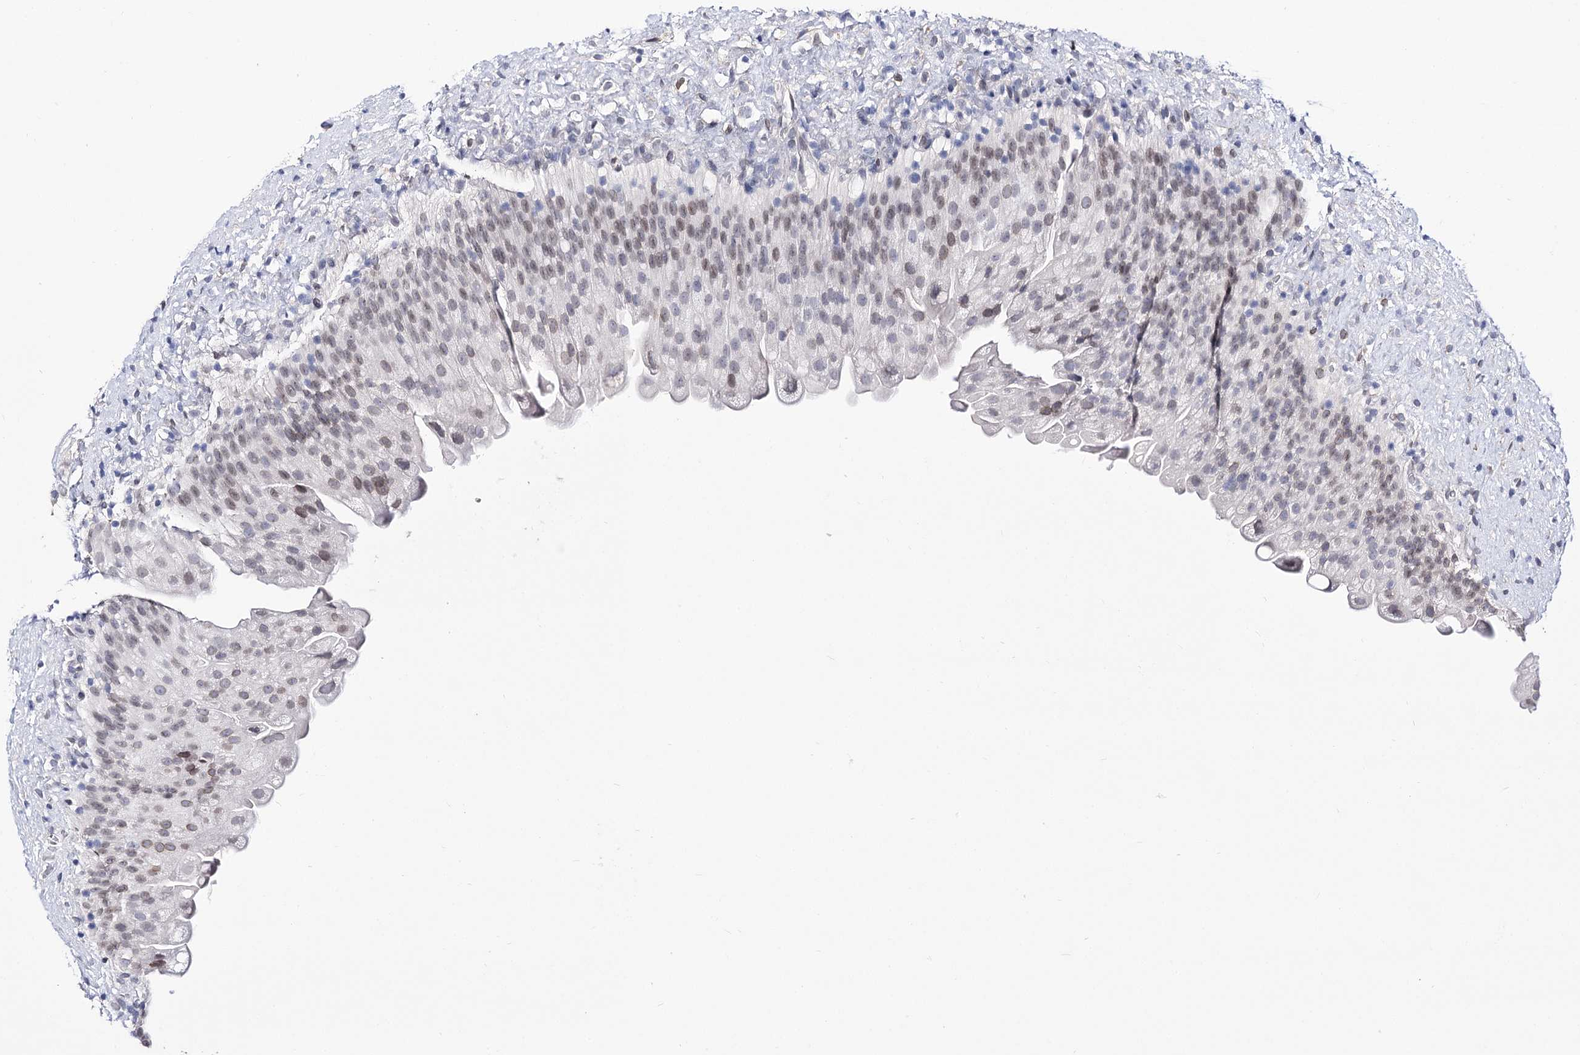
{"staining": {"intensity": "weak", "quantity": "25%-75%", "location": "nuclear"}, "tissue": "urinary bladder", "cell_type": "Urothelial cells", "image_type": "normal", "snomed": [{"axis": "morphology", "description": "Normal tissue, NOS"}, {"axis": "topography", "description": "Urinary bladder"}], "caption": "Protein analysis of normal urinary bladder shows weak nuclear staining in approximately 25%-75% of urothelial cells. Using DAB (3,3'-diaminobenzidine) (brown) and hematoxylin (blue) stains, captured at high magnification using brightfield microscopy.", "gene": "TMEM201", "patient": {"sex": "female", "age": 27}}